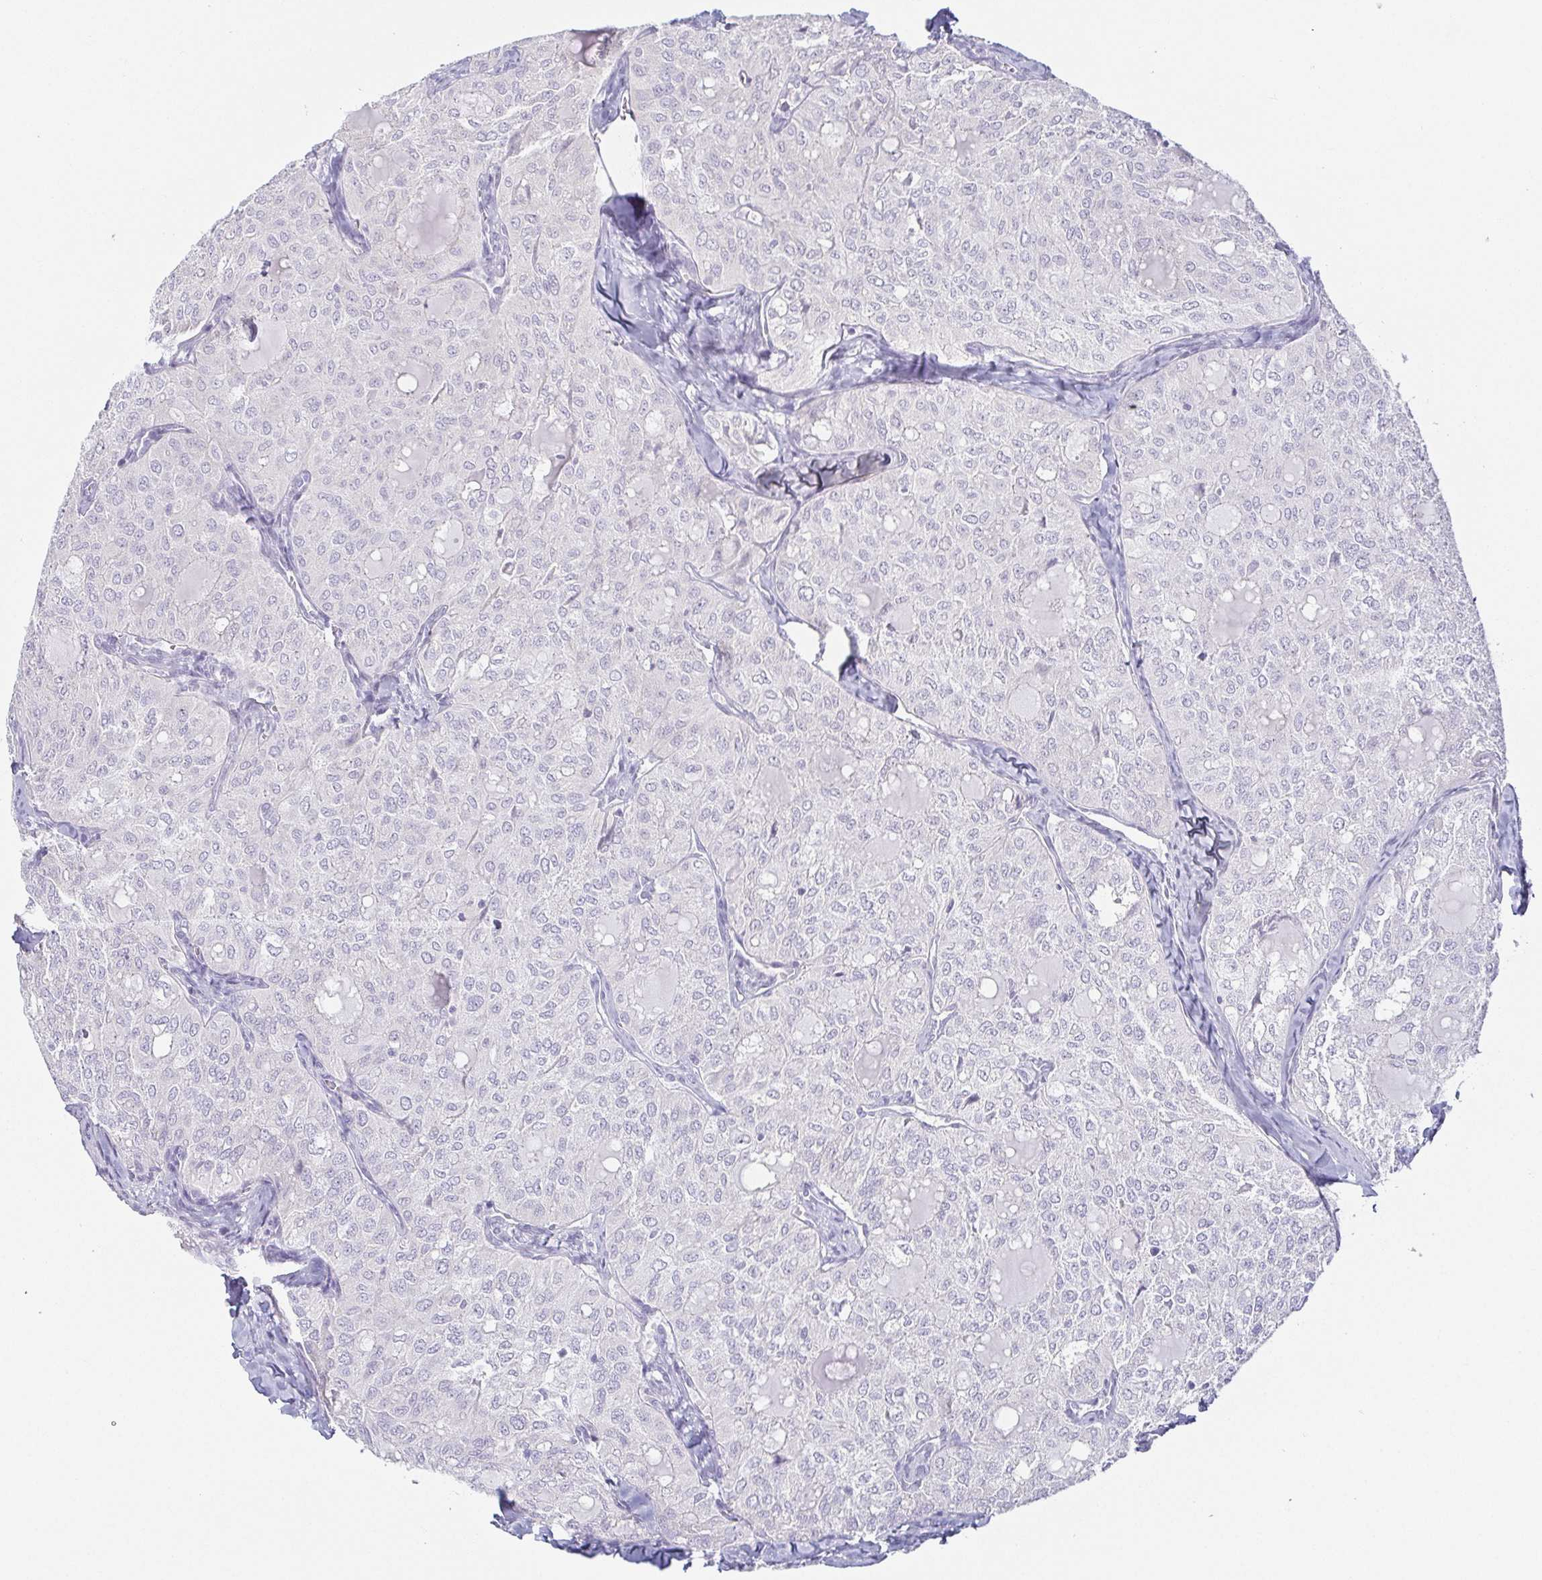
{"staining": {"intensity": "negative", "quantity": "none", "location": "none"}, "tissue": "thyroid cancer", "cell_type": "Tumor cells", "image_type": "cancer", "snomed": [{"axis": "morphology", "description": "Follicular adenoma carcinoma, NOS"}, {"axis": "topography", "description": "Thyroid gland"}], "caption": "Immunohistochemical staining of thyroid cancer exhibits no significant staining in tumor cells.", "gene": "PRR27", "patient": {"sex": "male", "age": 75}}